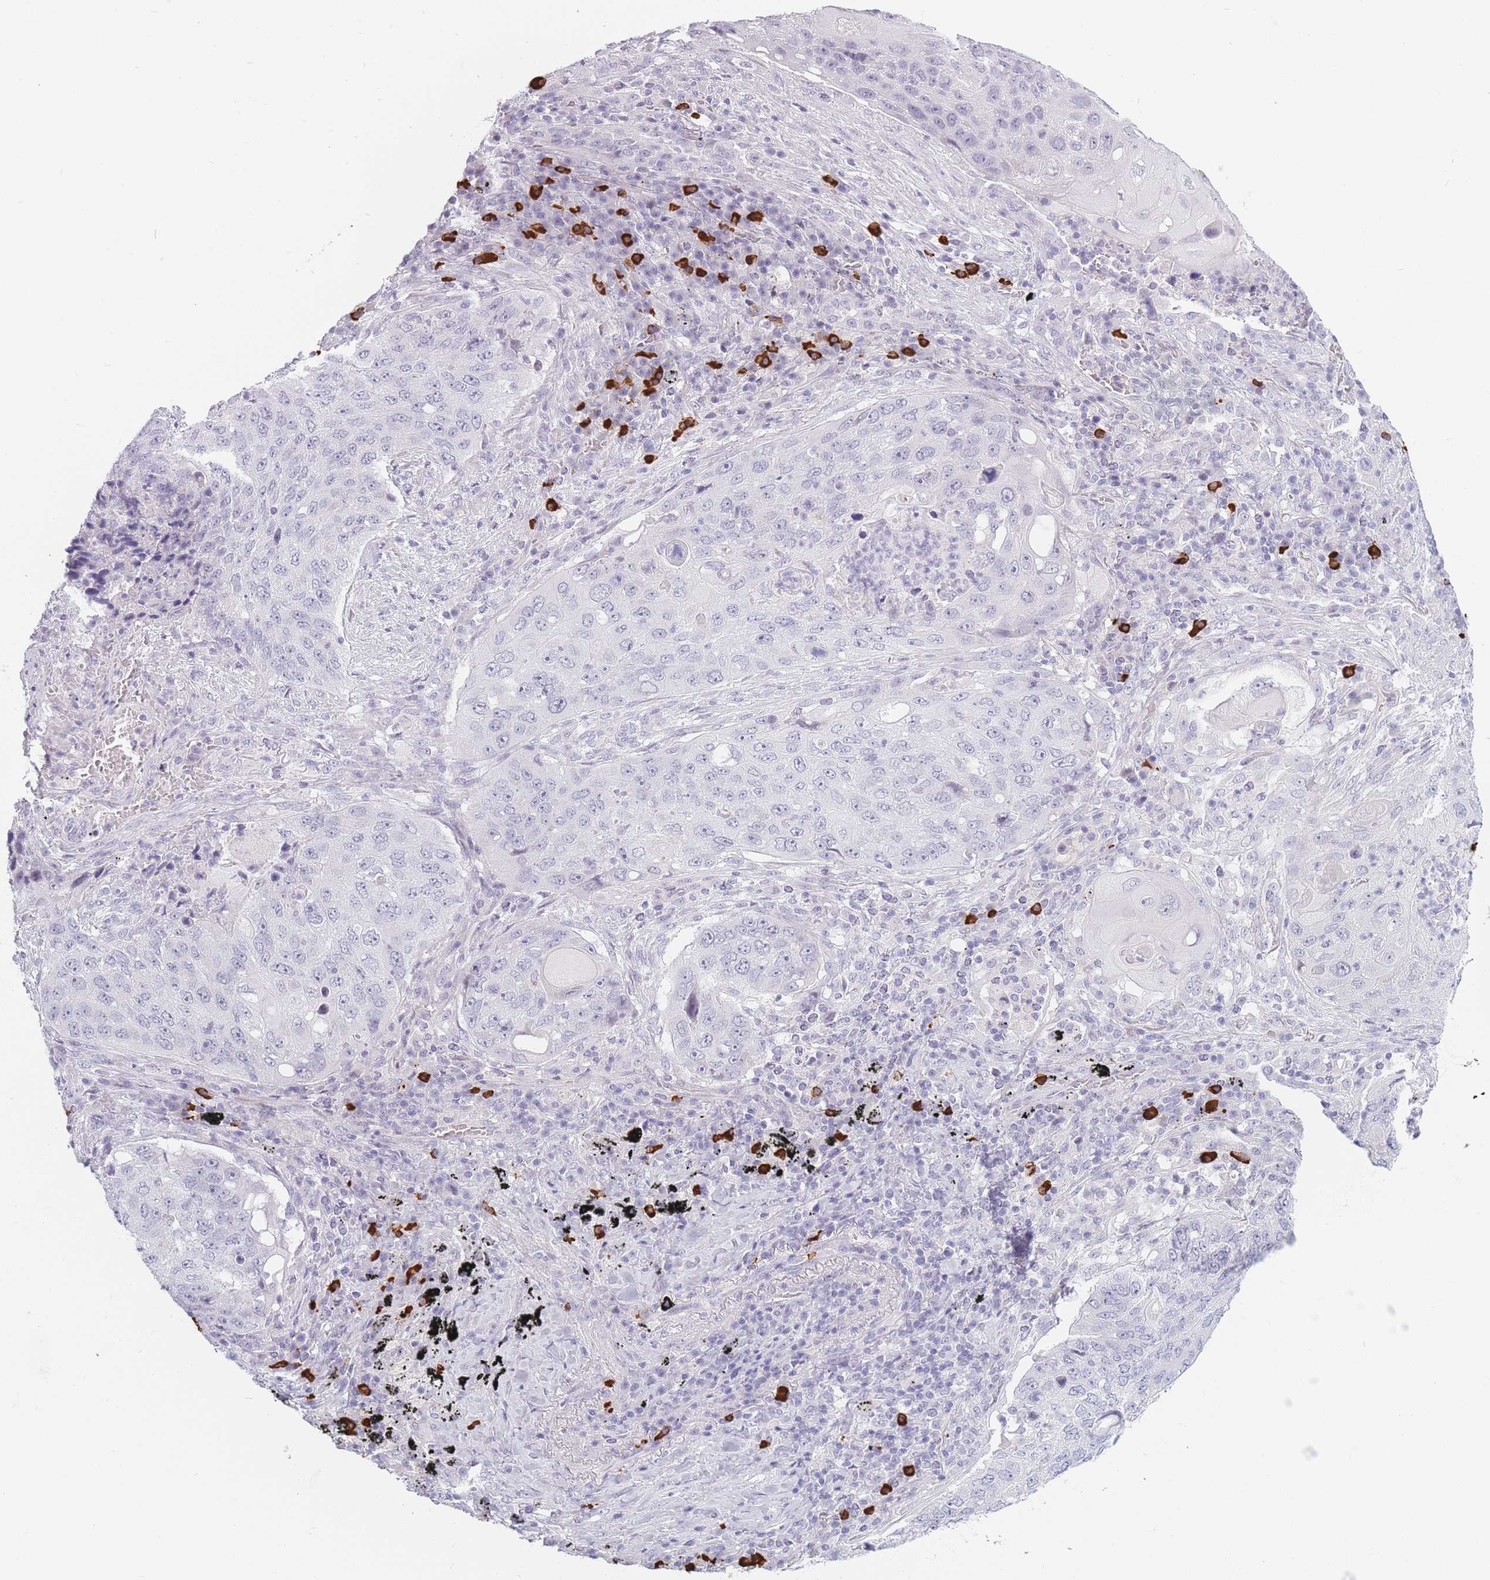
{"staining": {"intensity": "negative", "quantity": "none", "location": "none"}, "tissue": "lung cancer", "cell_type": "Tumor cells", "image_type": "cancer", "snomed": [{"axis": "morphology", "description": "Squamous cell carcinoma, NOS"}, {"axis": "topography", "description": "Lung"}], "caption": "This is a photomicrograph of IHC staining of squamous cell carcinoma (lung), which shows no expression in tumor cells. (Stains: DAB (3,3'-diaminobenzidine) immunohistochemistry with hematoxylin counter stain, Microscopy: brightfield microscopy at high magnification).", "gene": "PLEKHG2", "patient": {"sex": "female", "age": 63}}